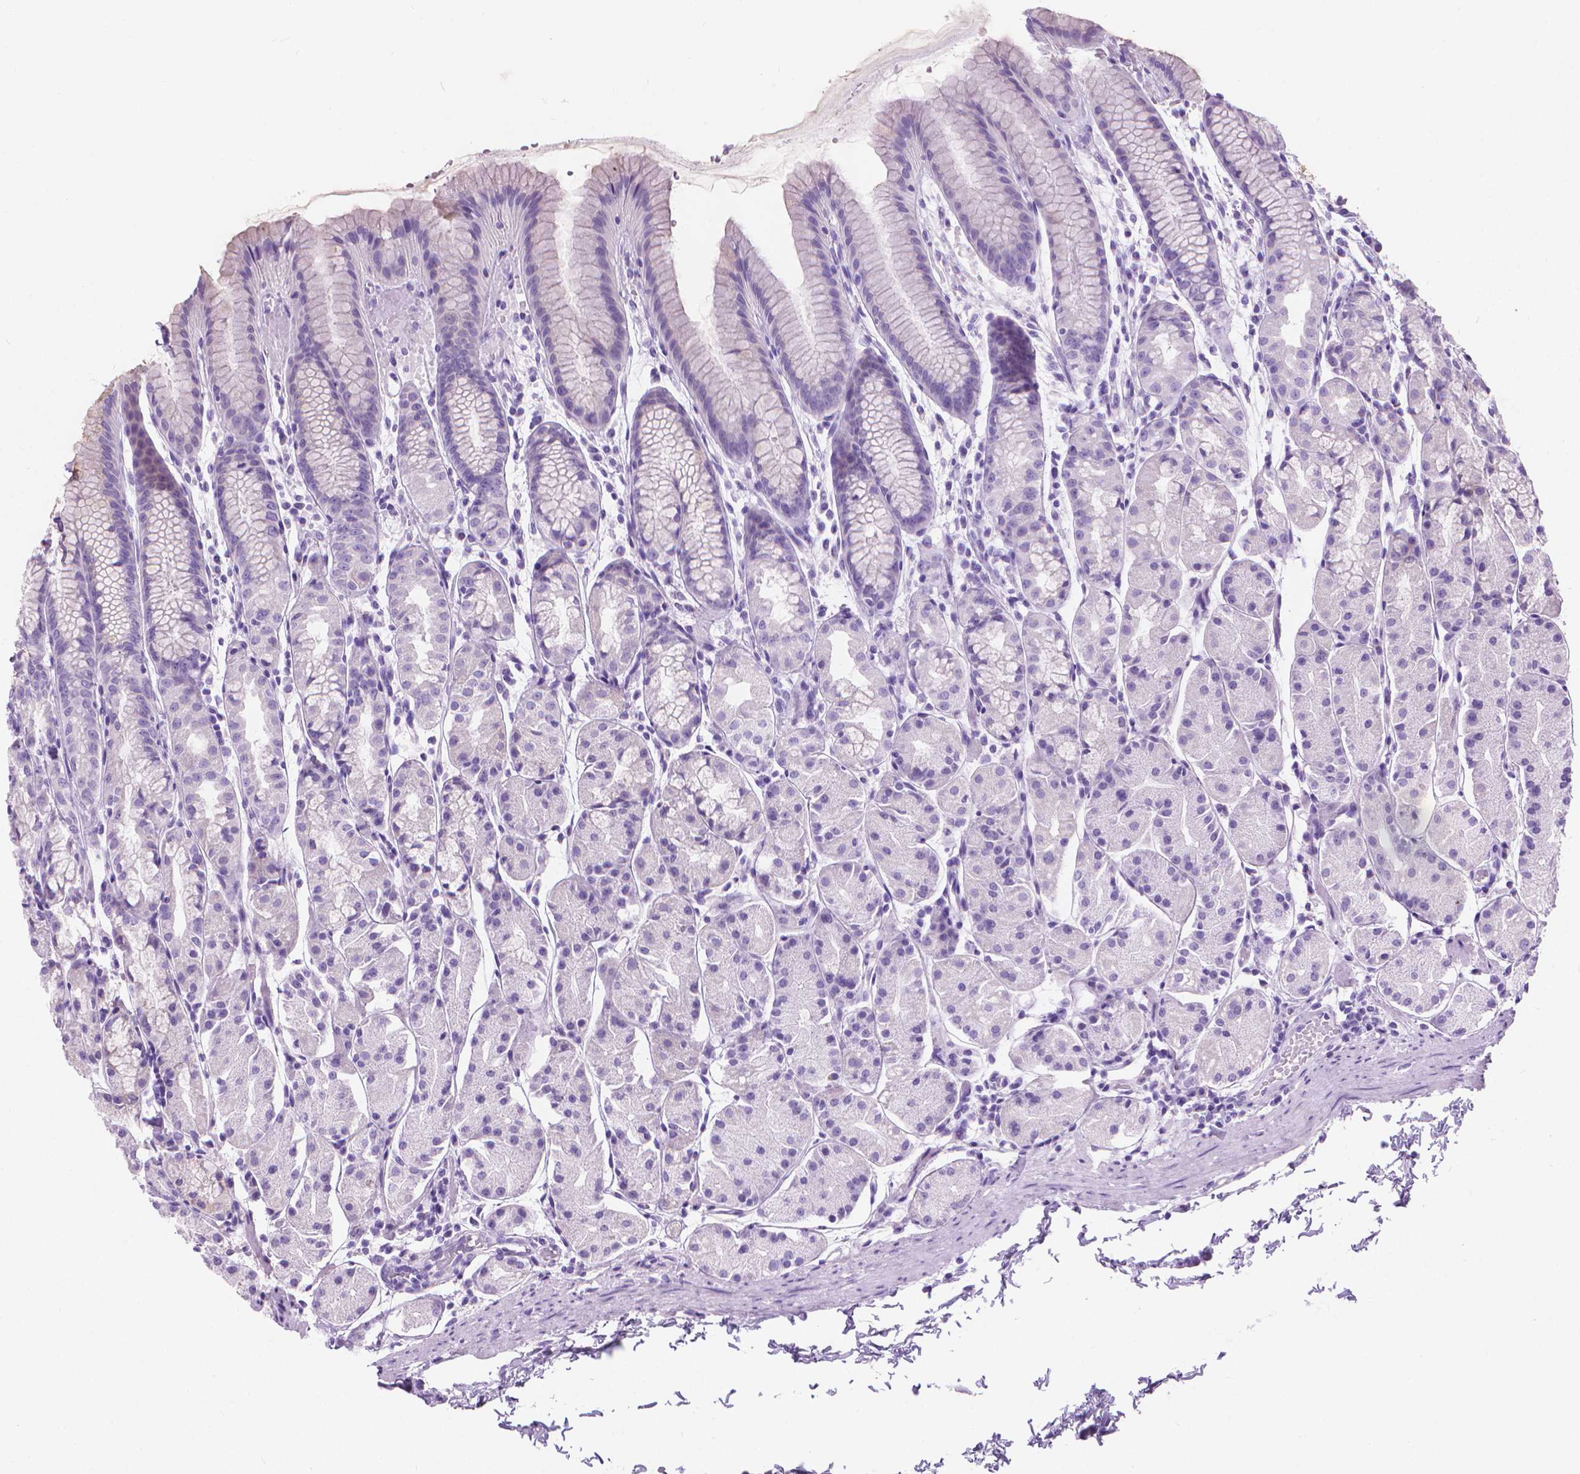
{"staining": {"intensity": "negative", "quantity": "none", "location": "none"}, "tissue": "stomach", "cell_type": "Glandular cells", "image_type": "normal", "snomed": [{"axis": "morphology", "description": "Normal tissue, NOS"}, {"axis": "topography", "description": "Stomach, upper"}], "caption": "A high-resolution micrograph shows IHC staining of normal stomach, which displays no significant expression in glandular cells. Brightfield microscopy of immunohistochemistry (IHC) stained with DAB (brown) and hematoxylin (blue), captured at high magnification.", "gene": "CFAP52", "patient": {"sex": "male", "age": 47}}